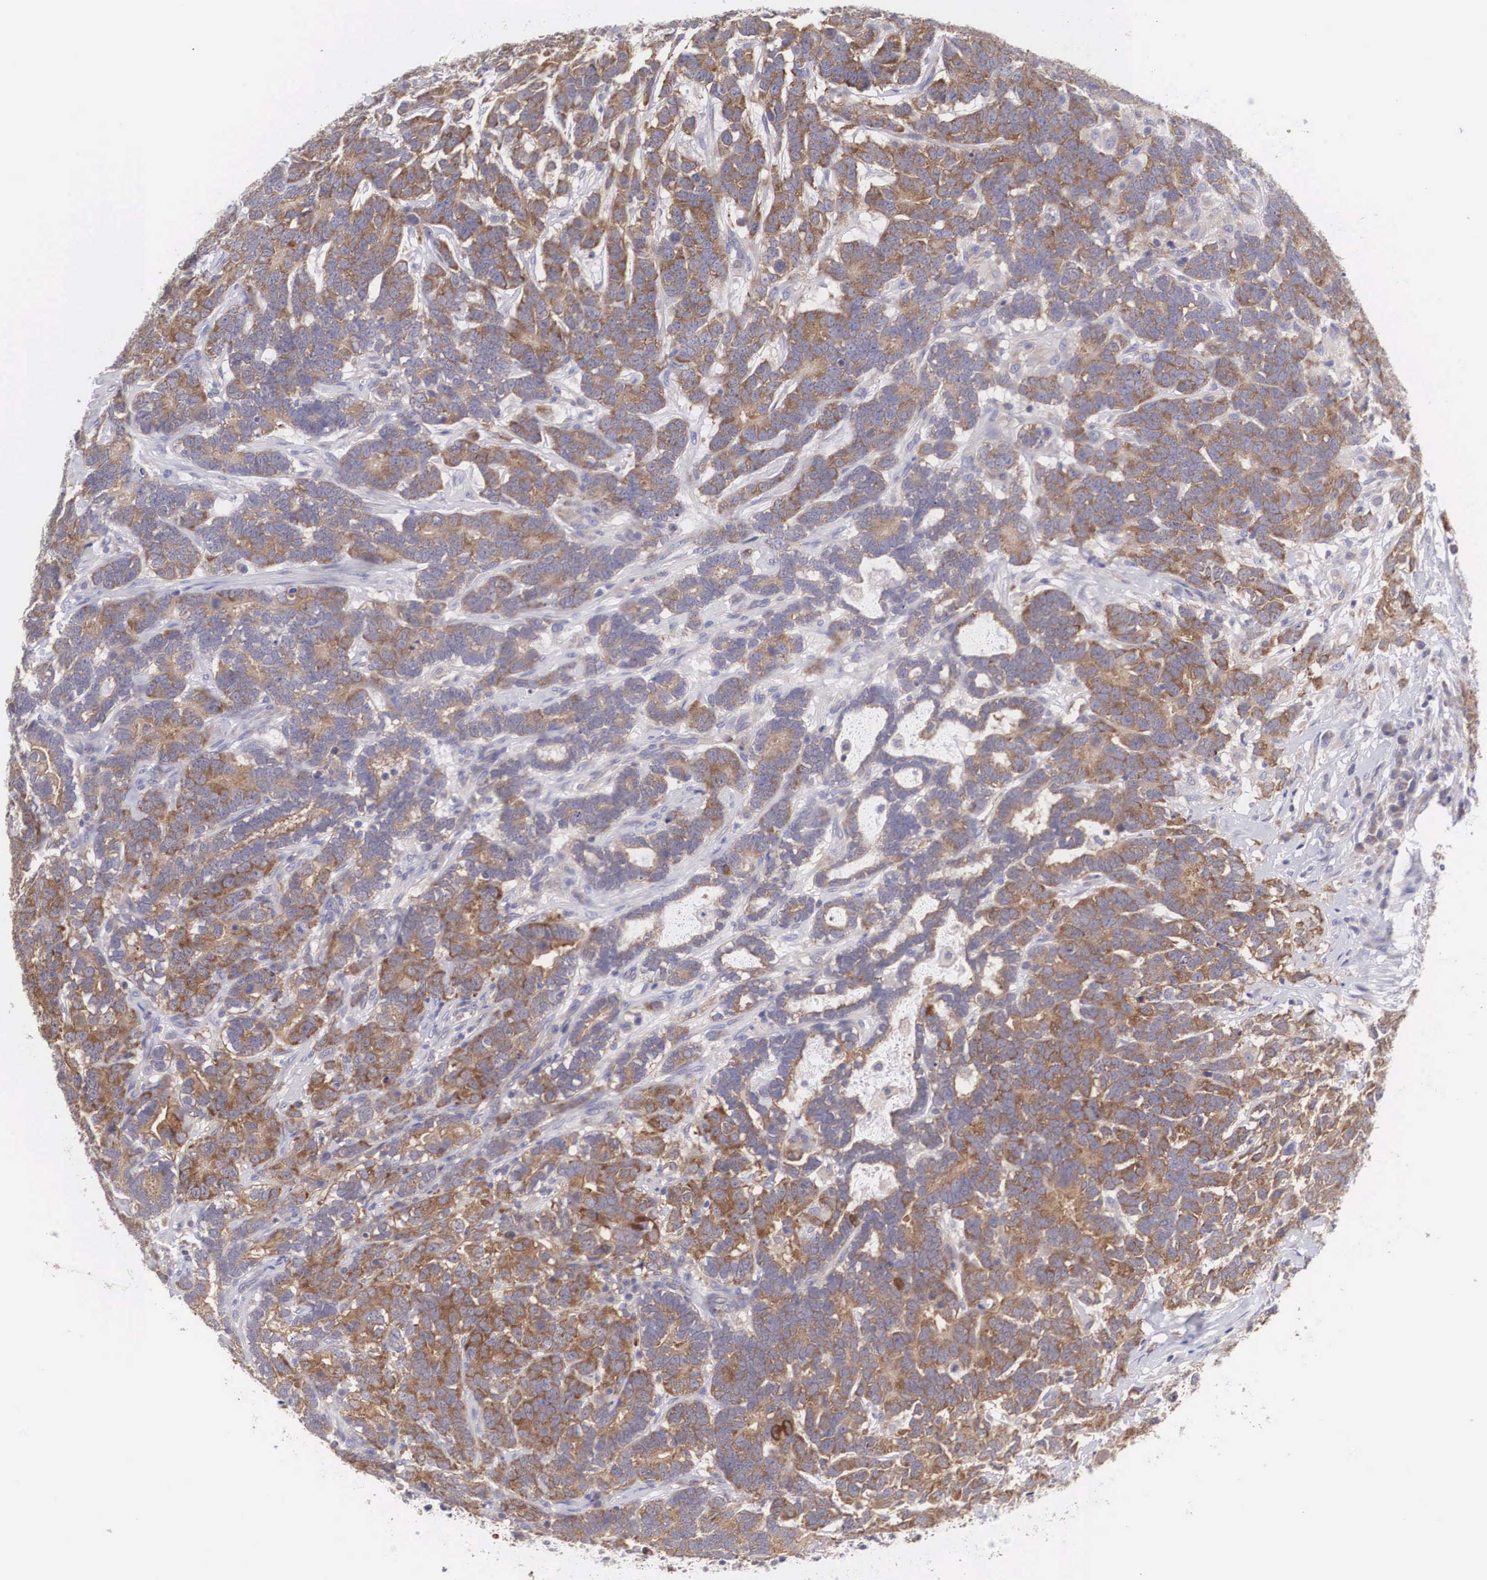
{"staining": {"intensity": "moderate", "quantity": "25%-75%", "location": "cytoplasmic/membranous"}, "tissue": "testis cancer", "cell_type": "Tumor cells", "image_type": "cancer", "snomed": [{"axis": "morphology", "description": "Carcinoma, Embryonal, NOS"}, {"axis": "topography", "description": "Testis"}], "caption": "This micrograph shows embryonal carcinoma (testis) stained with immunohistochemistry (IHC) to label a protein in brown. The cytoplasmic/membranous of tumor cells show moderate positivity for the protein. Nuclei are counter-stained blue.", "gene": "TXLNG", "patient": {"sex": "male", "age": 26}}